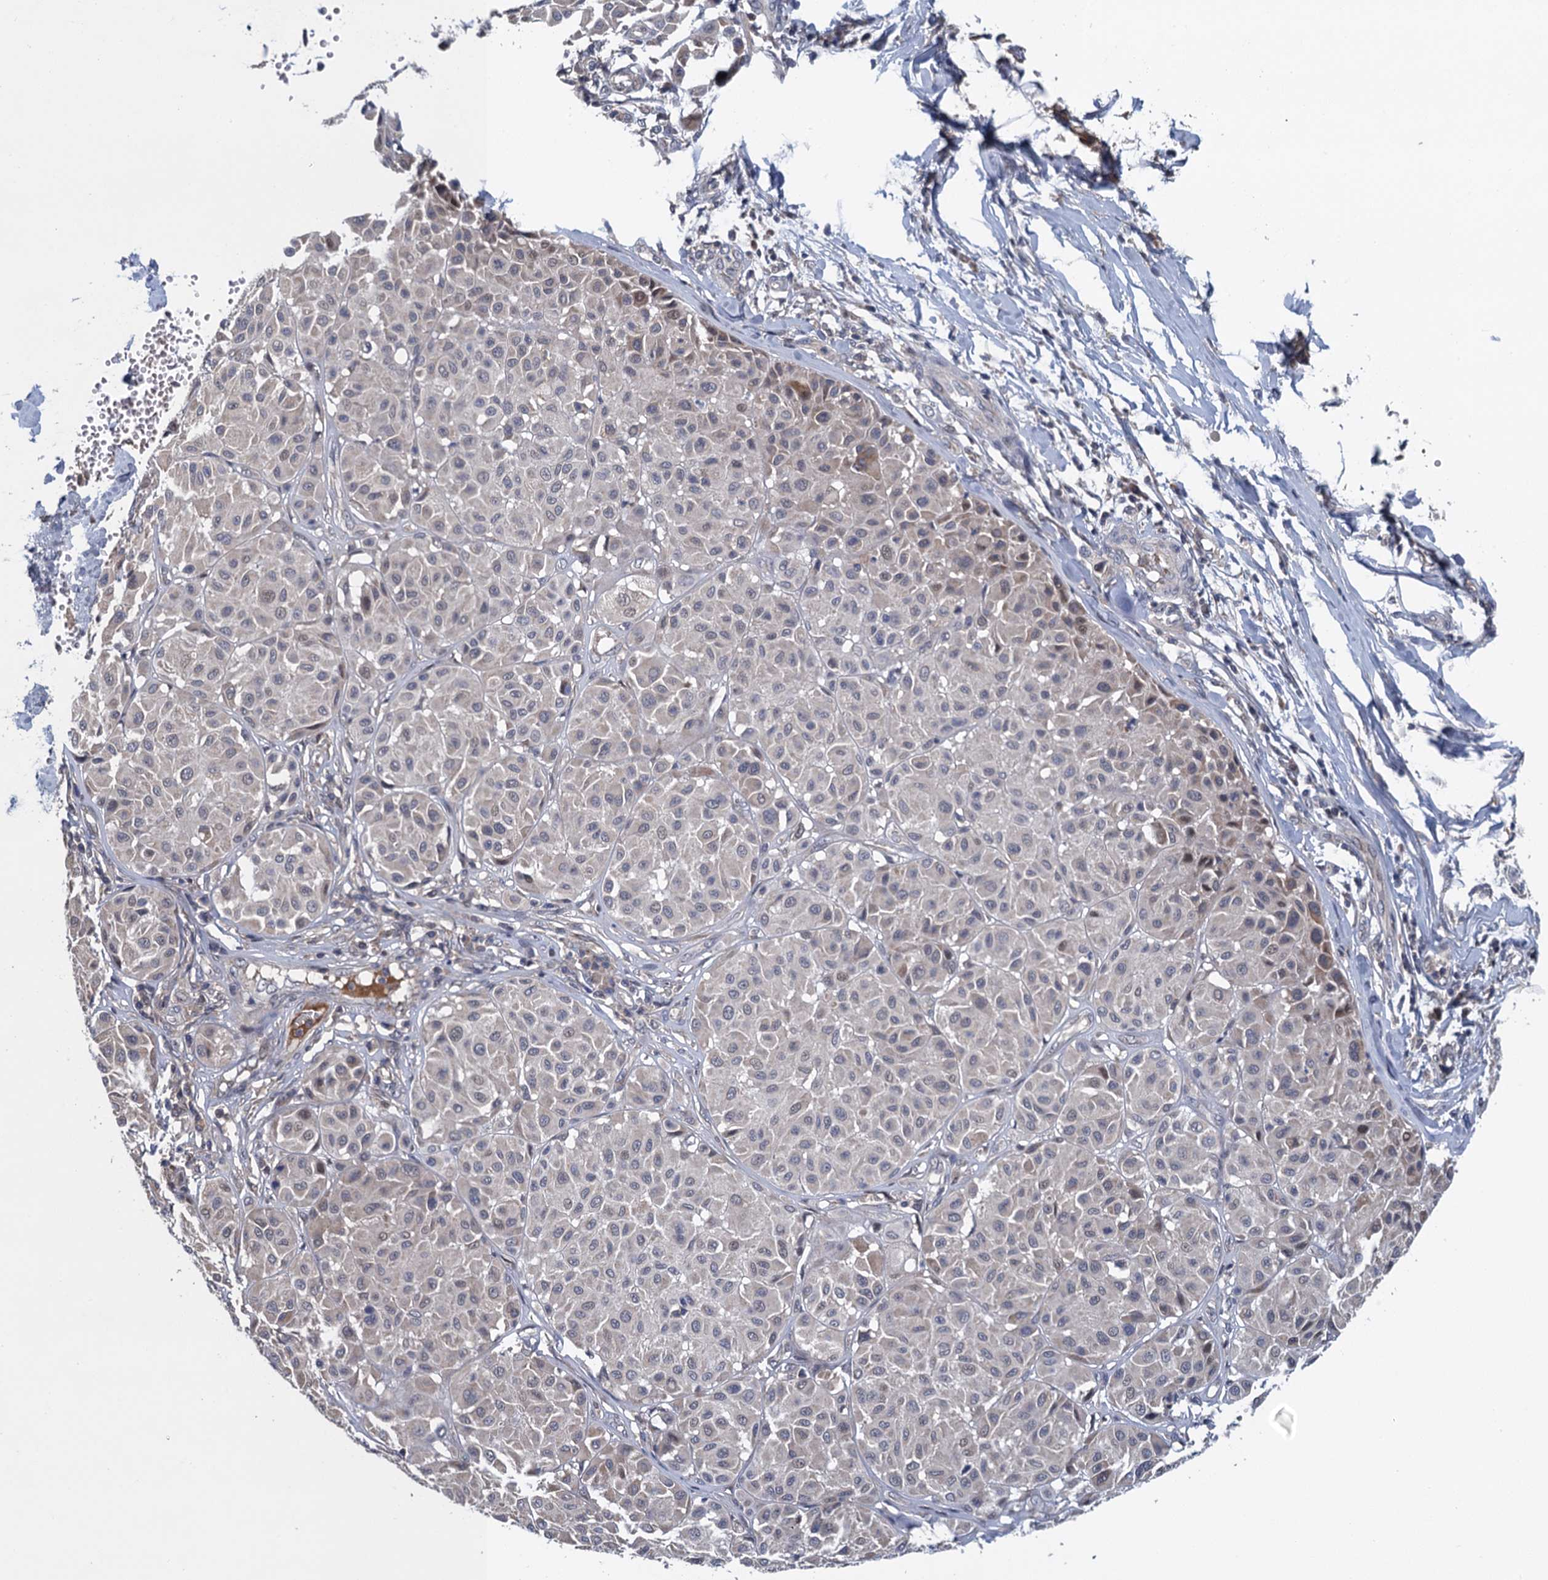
{"staining": {"intensity": "negative", "quantity": "none", "location": "none"}, "tissue": "melanoma", "cell_type": "Tumor cells", "image_type": "cancer", "snomed": [{"axis": "morphology", "description": "Malignant melanoma, Metastatic site"}, {"axis": "topography", "description": "Soft tissue"}], "caption": "An IHC histopathology image of malignant melanoma (metastatic site) is shown. There is no staining in tumor cells of malignant melanoma (metastatic site). (DAB immunohistochemistry, high magnification).", "gene": "MDM1", "patient": {"sex": "male", "age": 41}}